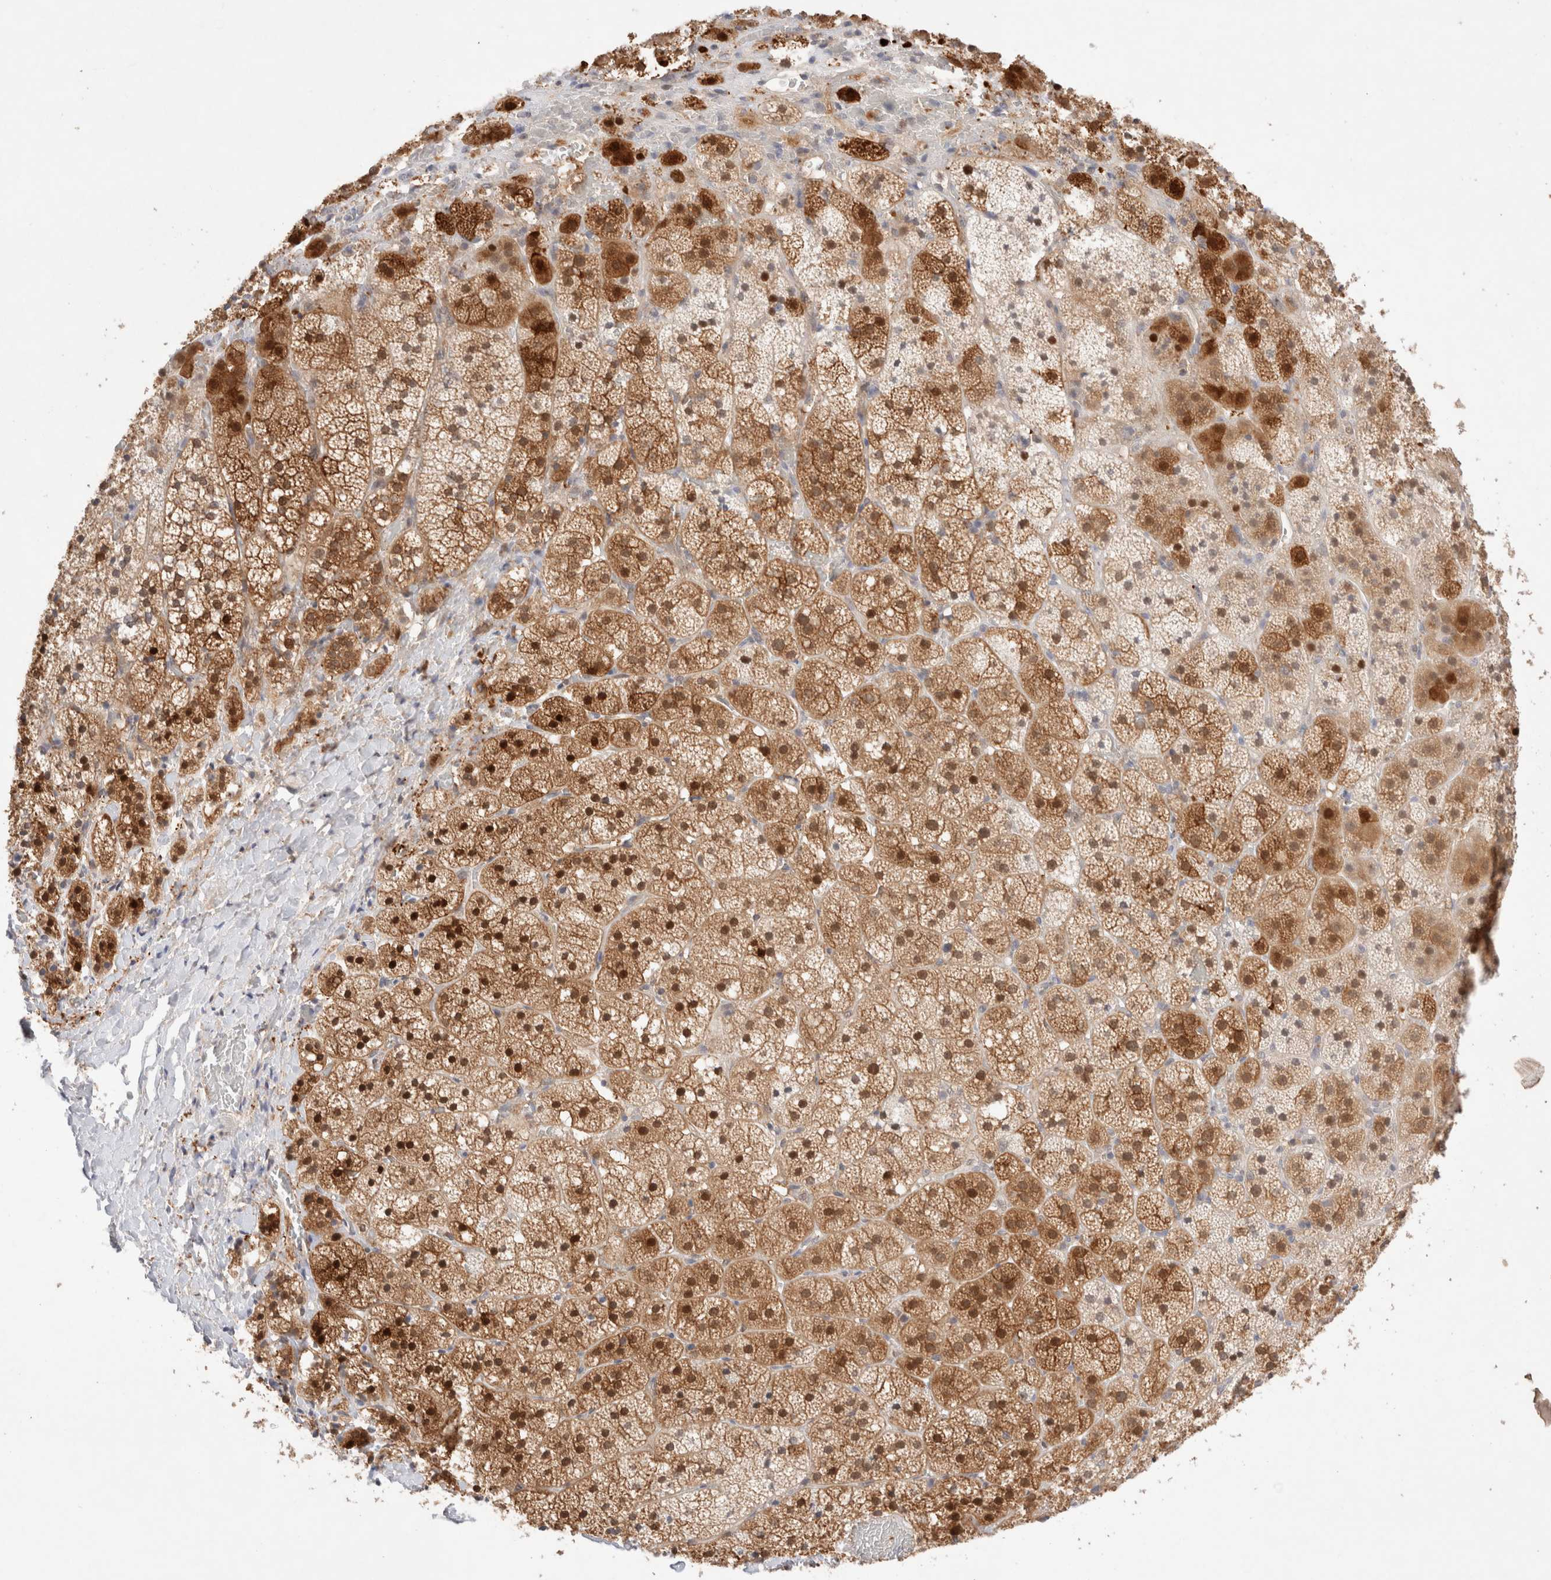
{"staining": {"intensity": "strong", "quantity": ">75%", "location": "cytoplasmic/membranous,nuclear"}, "tissue": "adrenal gland", "cell_type": "Glandular cells", "image_type": "normal", "snomed": [{"axis": "morphology", "description": "Normal tissue, NOS"}, {"axis": "topography", "description": "Adrenal gland"}], "caption": "Adrenal gland stained with DAB (3,3'-diaminobenzidine) IHC shows high levels of strong cytoplasmic/membranous,nuclear positivity in approximately >75% of glandular cells.", "gene": "STARD10", "patient": {"sex": "female", "age": 44}}